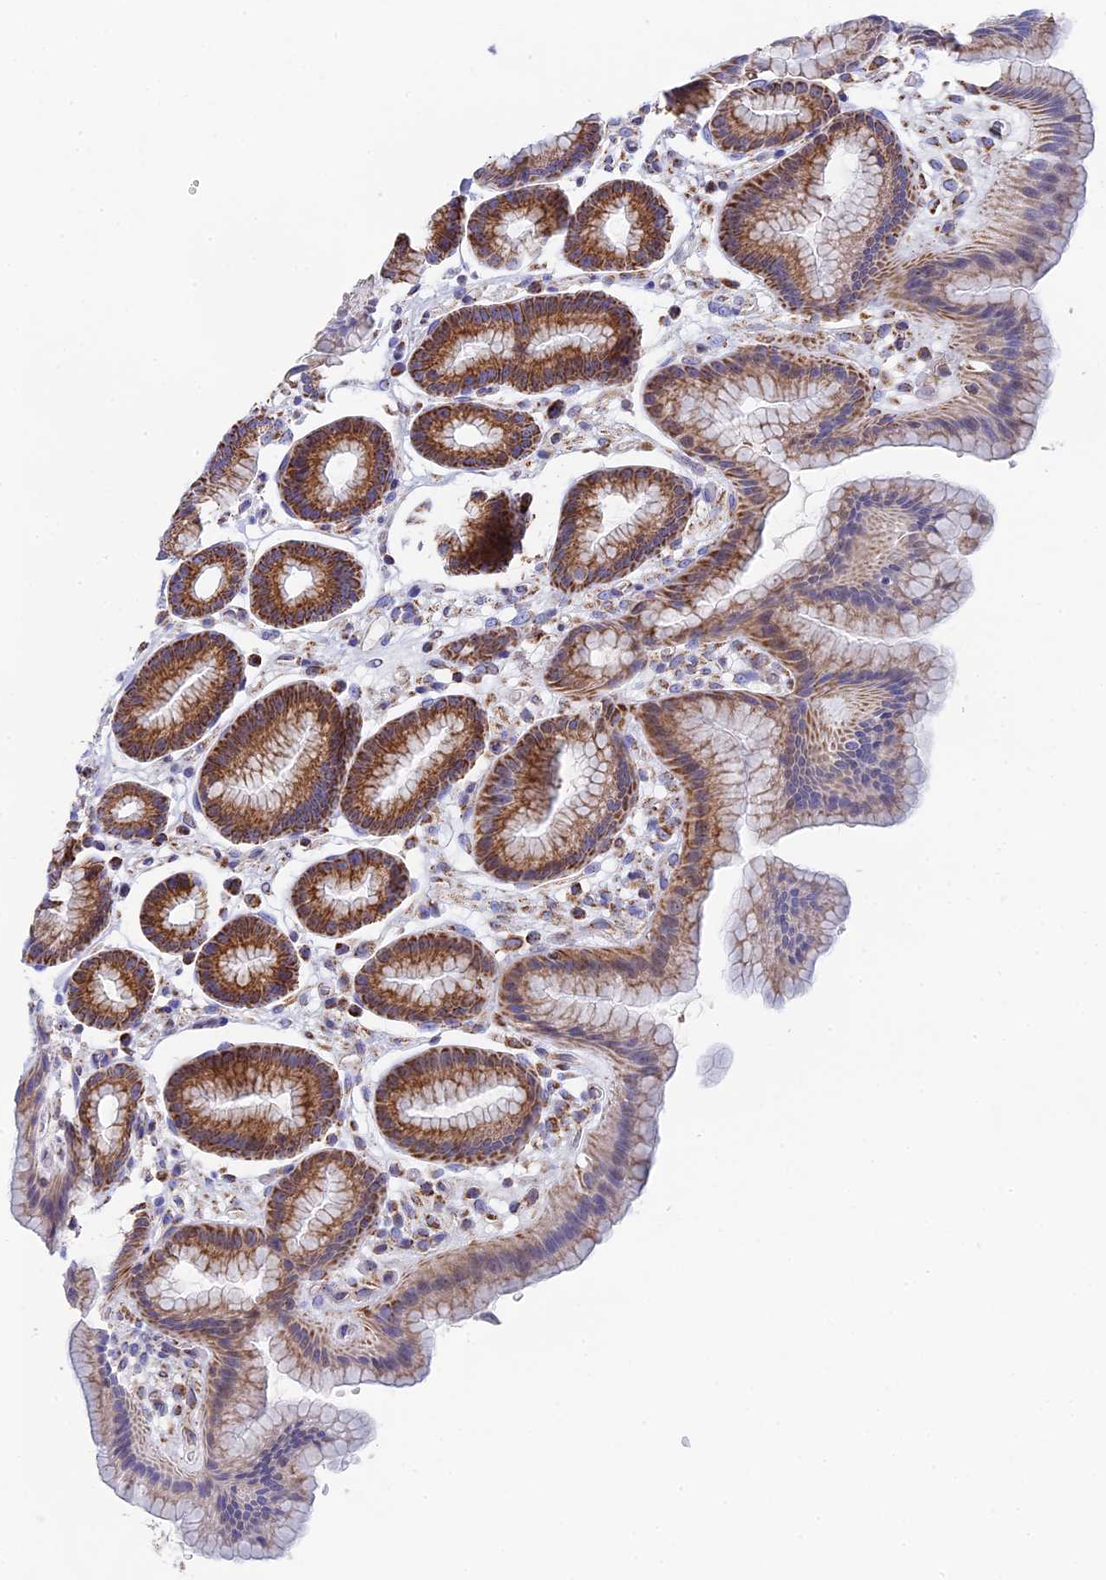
{"staining": {"intensity": "strong", "quantity": ">75%", "location": "cytoplasmic/membranous"}, "tissue": "stomach", "cell_type": "Glandular cells", "image_type": "normal", "snomed": [{"axis": "morphology", "description": "Normal tissue, NOS"}, {"axis": "topography", "description": "Stomach"}], "caption": "The histopathology image exhibits staining of unremarkable stomach, revealing strong cytoplasmic/membranous protein expression (brown color) within glandular cells.", "gene": "NDUFA5", "patient": {"sex": "male", "age": 42}}